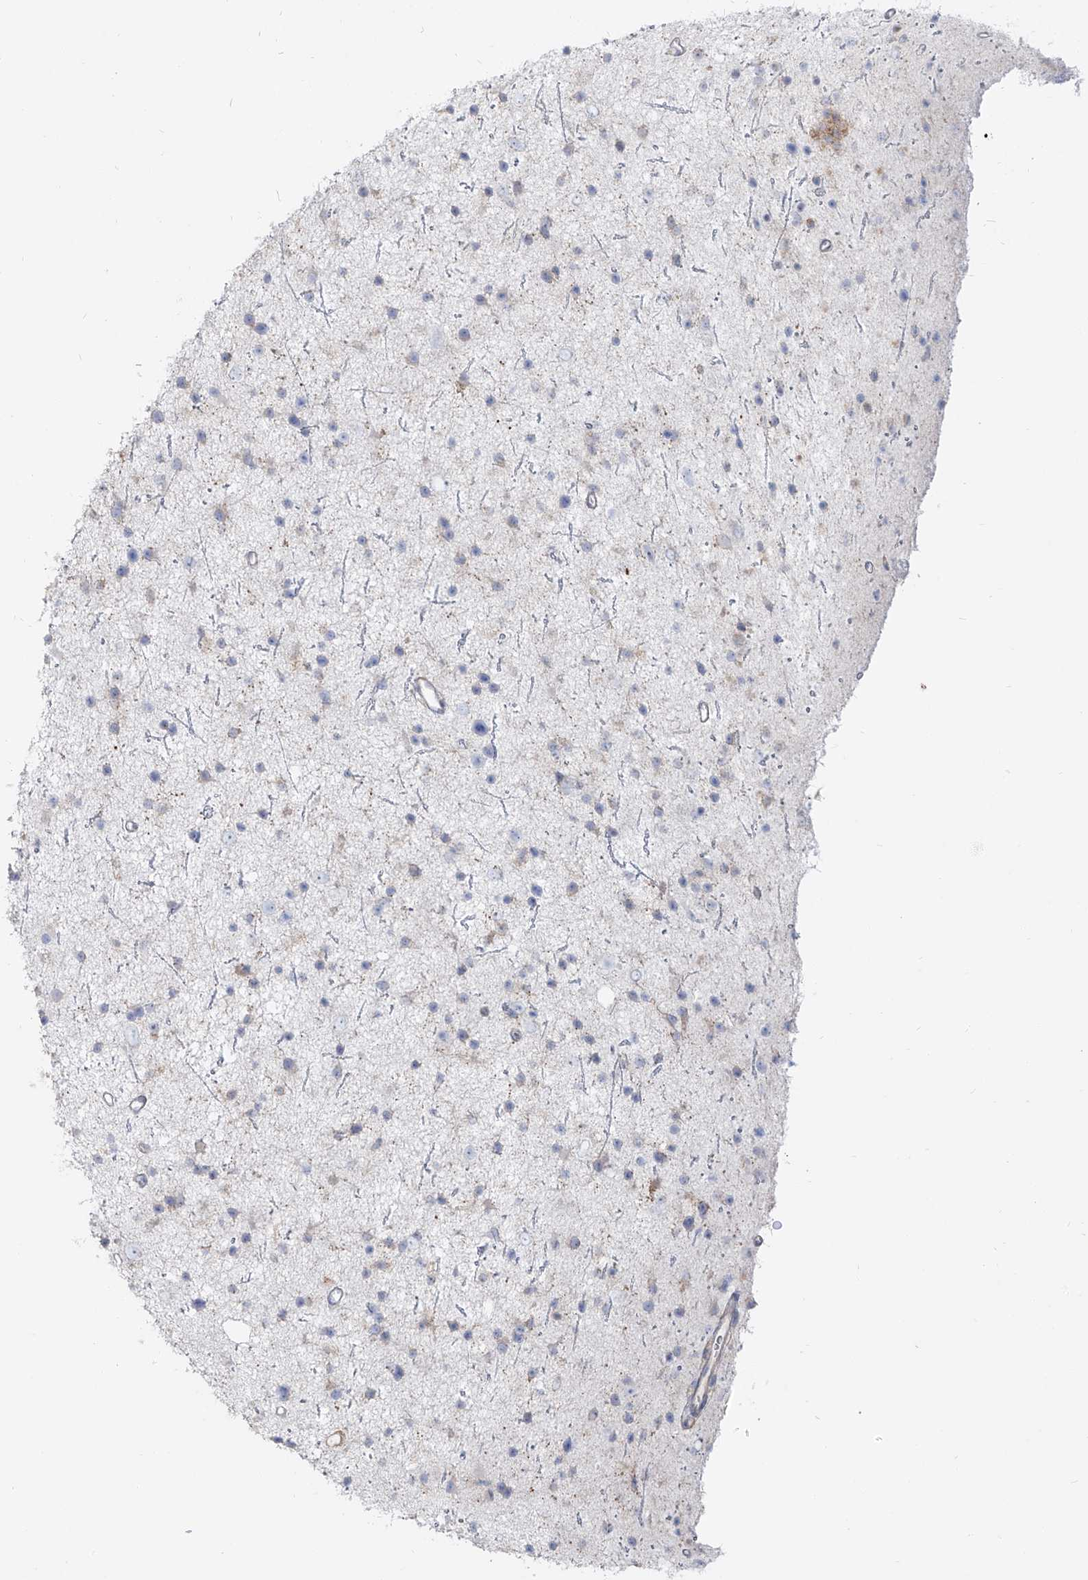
{"staining": {"intensity": "negative", "quantity": "none", "location": "none"}, "tissue": "glioma", "cell_type": "Tumor cells", "image_type": "cancer", "snomed": [{"axis": "morphology", "description": "Glioma, malignant, Low grade"}, {"axis": "topography", "description": "Cerebral cortex"}], "caption": "Immunohistochemistry (IHC) of glioma demonstrates no positivity in tumor cells.", "gene": "RBFOX3", "patient": {"sex": "female", "age": 39}}